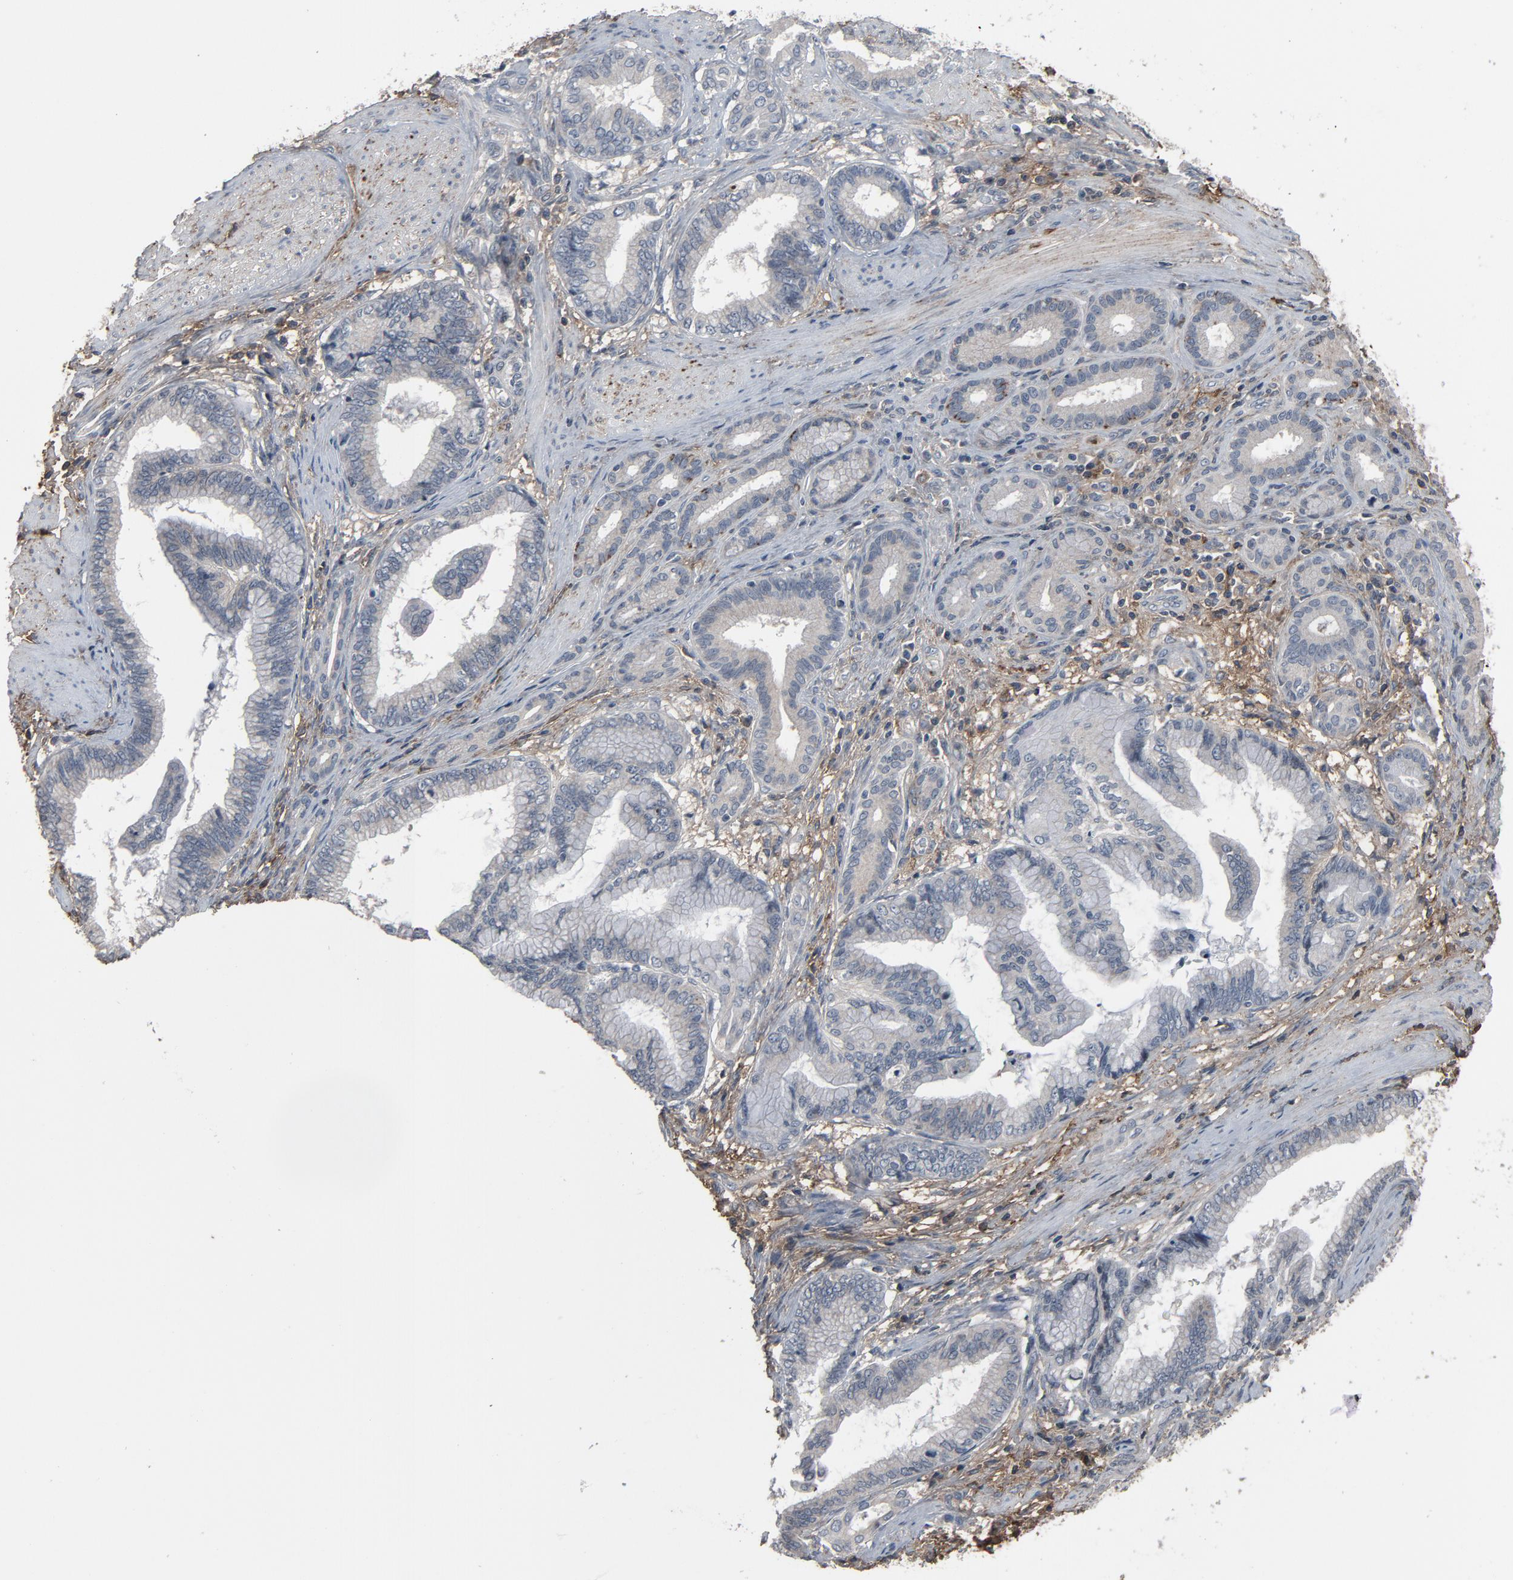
{"staining": {"intensity": "negative", "quantity": "none", "location": "none"}, "tissue": "pancreatic cancer", "cell_type": "Tumor cells", "image_type": "cancer", "snomed": [{"axis": "morphology", "description": "Adenocarcinoma, NOS"}, {"axis": "topography", "description": "Pancreas"}], "caption": "There is no significant positivity in tumor cells of pancreatic cancer (adenocarcinoma).", "gene": "PDZD4", "patient": {"sex": "female", "age": 64}}